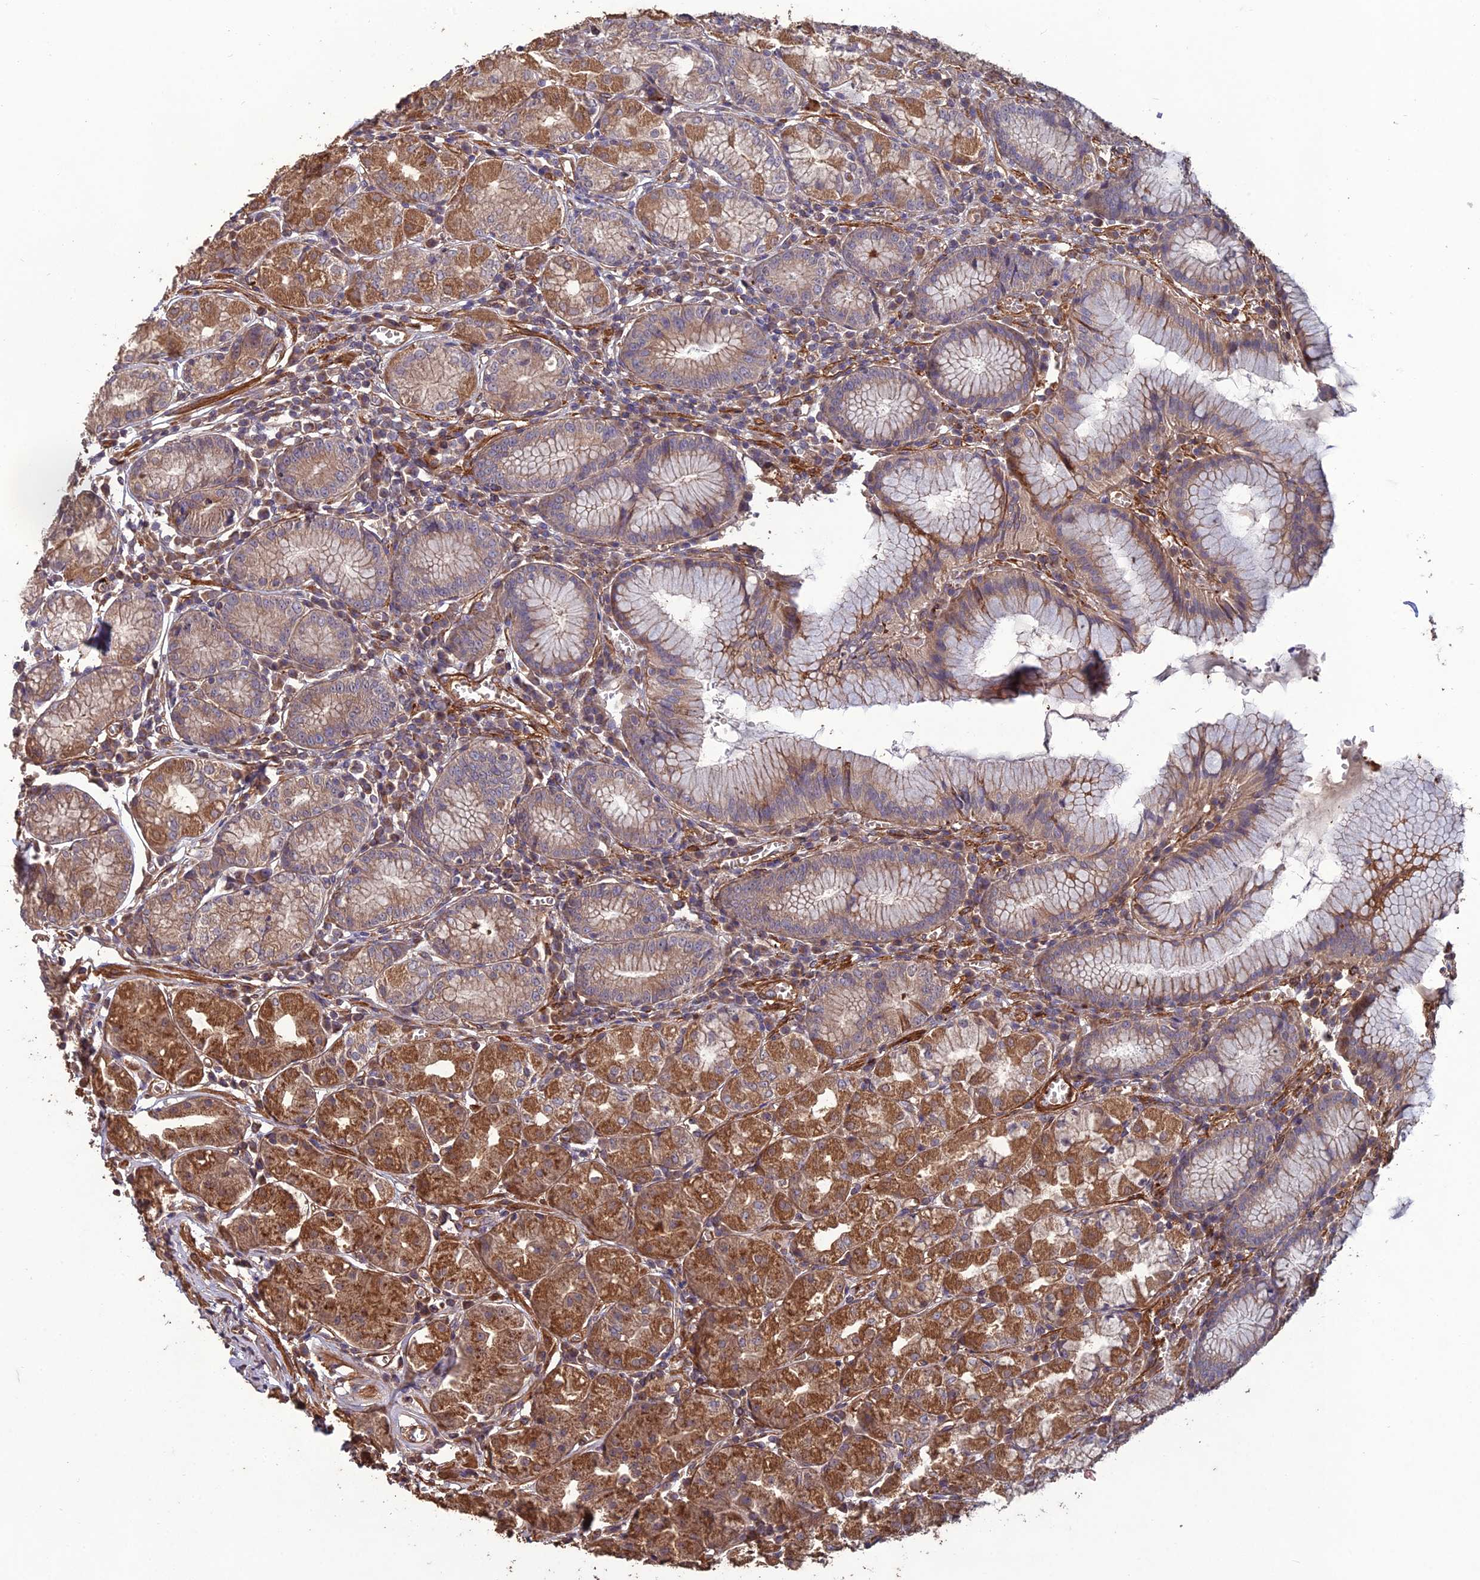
{"staining": {"intensity": "moderate", "quantity": ">75%", "location": "cytoplasmic/membranous"}, "tissue": "stomach", "cell_type": "Glandular cells", "image_type": "normal", "snomed": [{"axis": "morphology", "description": "Normal tissue, NOS"}, {"axis": "topography", "description": "Stomach"}], "caption": "Unremarkable stomach reveals moderate cytoplasmic/membranous staining in about >75% of glandular cells, visualized by immunohistochemistry.", "gene": "ATP6V0A2", "patient": {"sex": "male", "age": 55}}